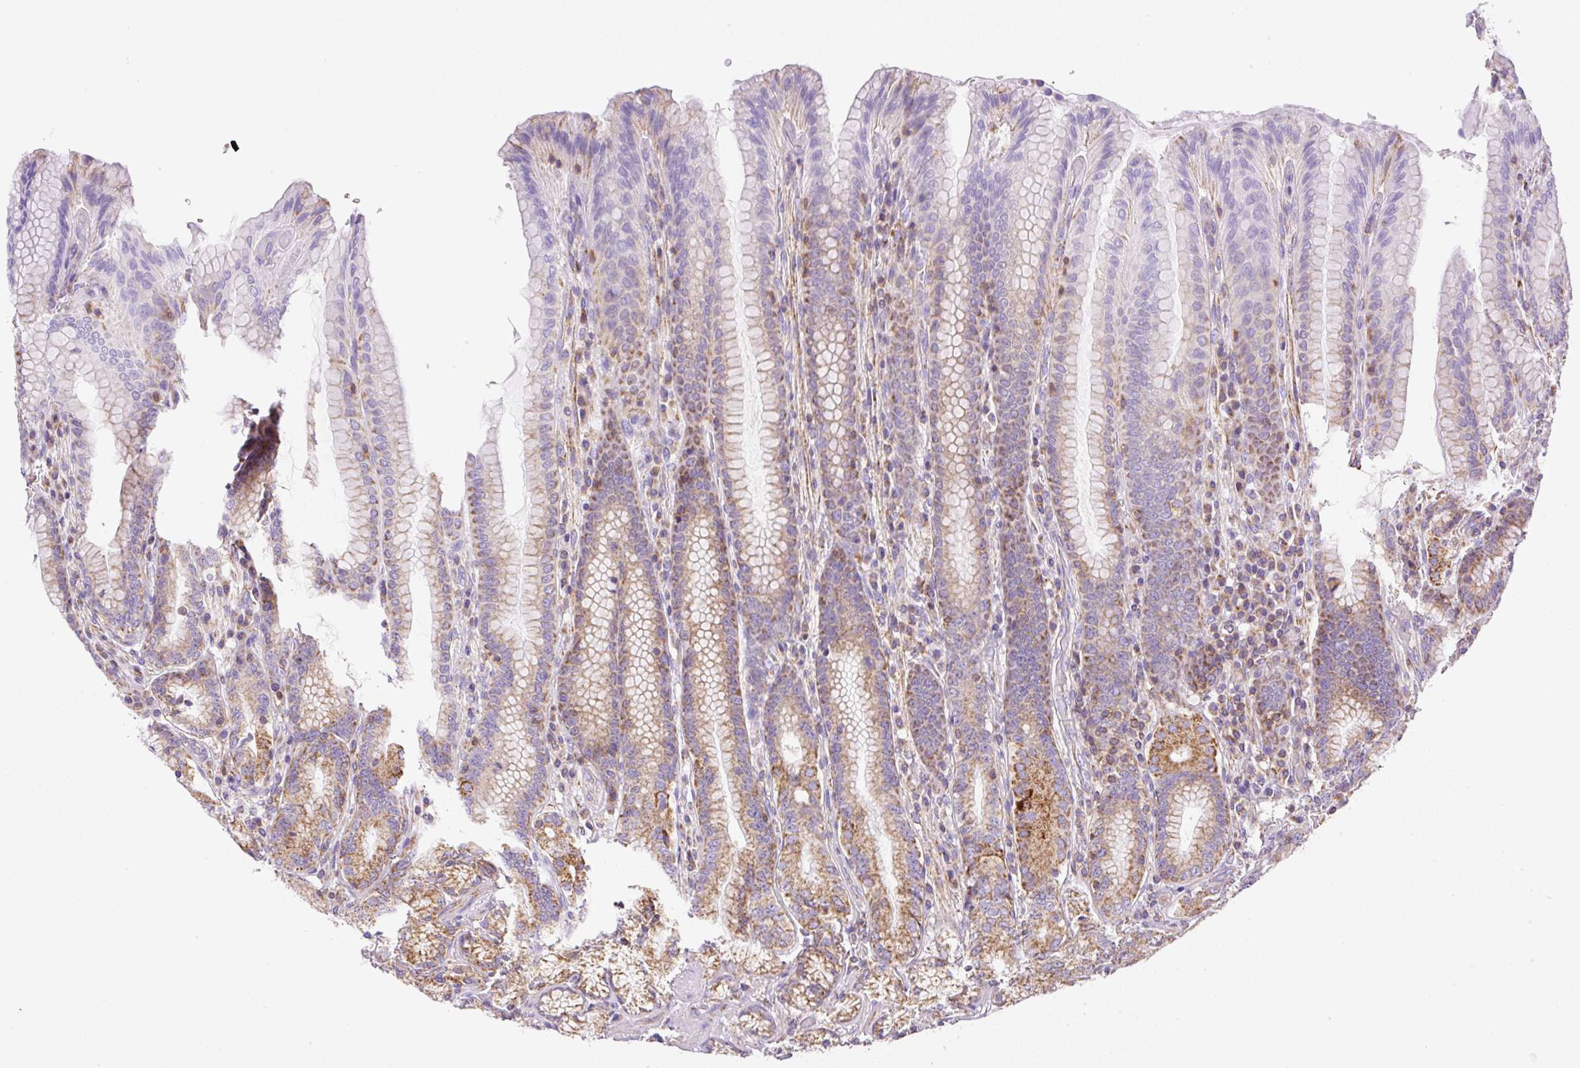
{"staining": {"intensity": "strong", "quantity": "25%-75%", "location": "cytoplasmic/membranous"}, "tissue": "stomach", "cell_type": "Glandular cells", "image_type": "normal", "snomed": [{"axis": "morphology", "description": "Normal tissue, NOS"}, {"axis": "topography", "description": "Stomach, upper"}, {"axis": "topography", "description": "Stomach, lower"}], "caption": "DAB immunohistochemical staining of unremarkable human stomach displays strong cytoplasmic/membranous protein positivity in approximately 25%-75% of glandular cells.", "gene": "NF1", "patient": {"sex": "female", "age": 76}}